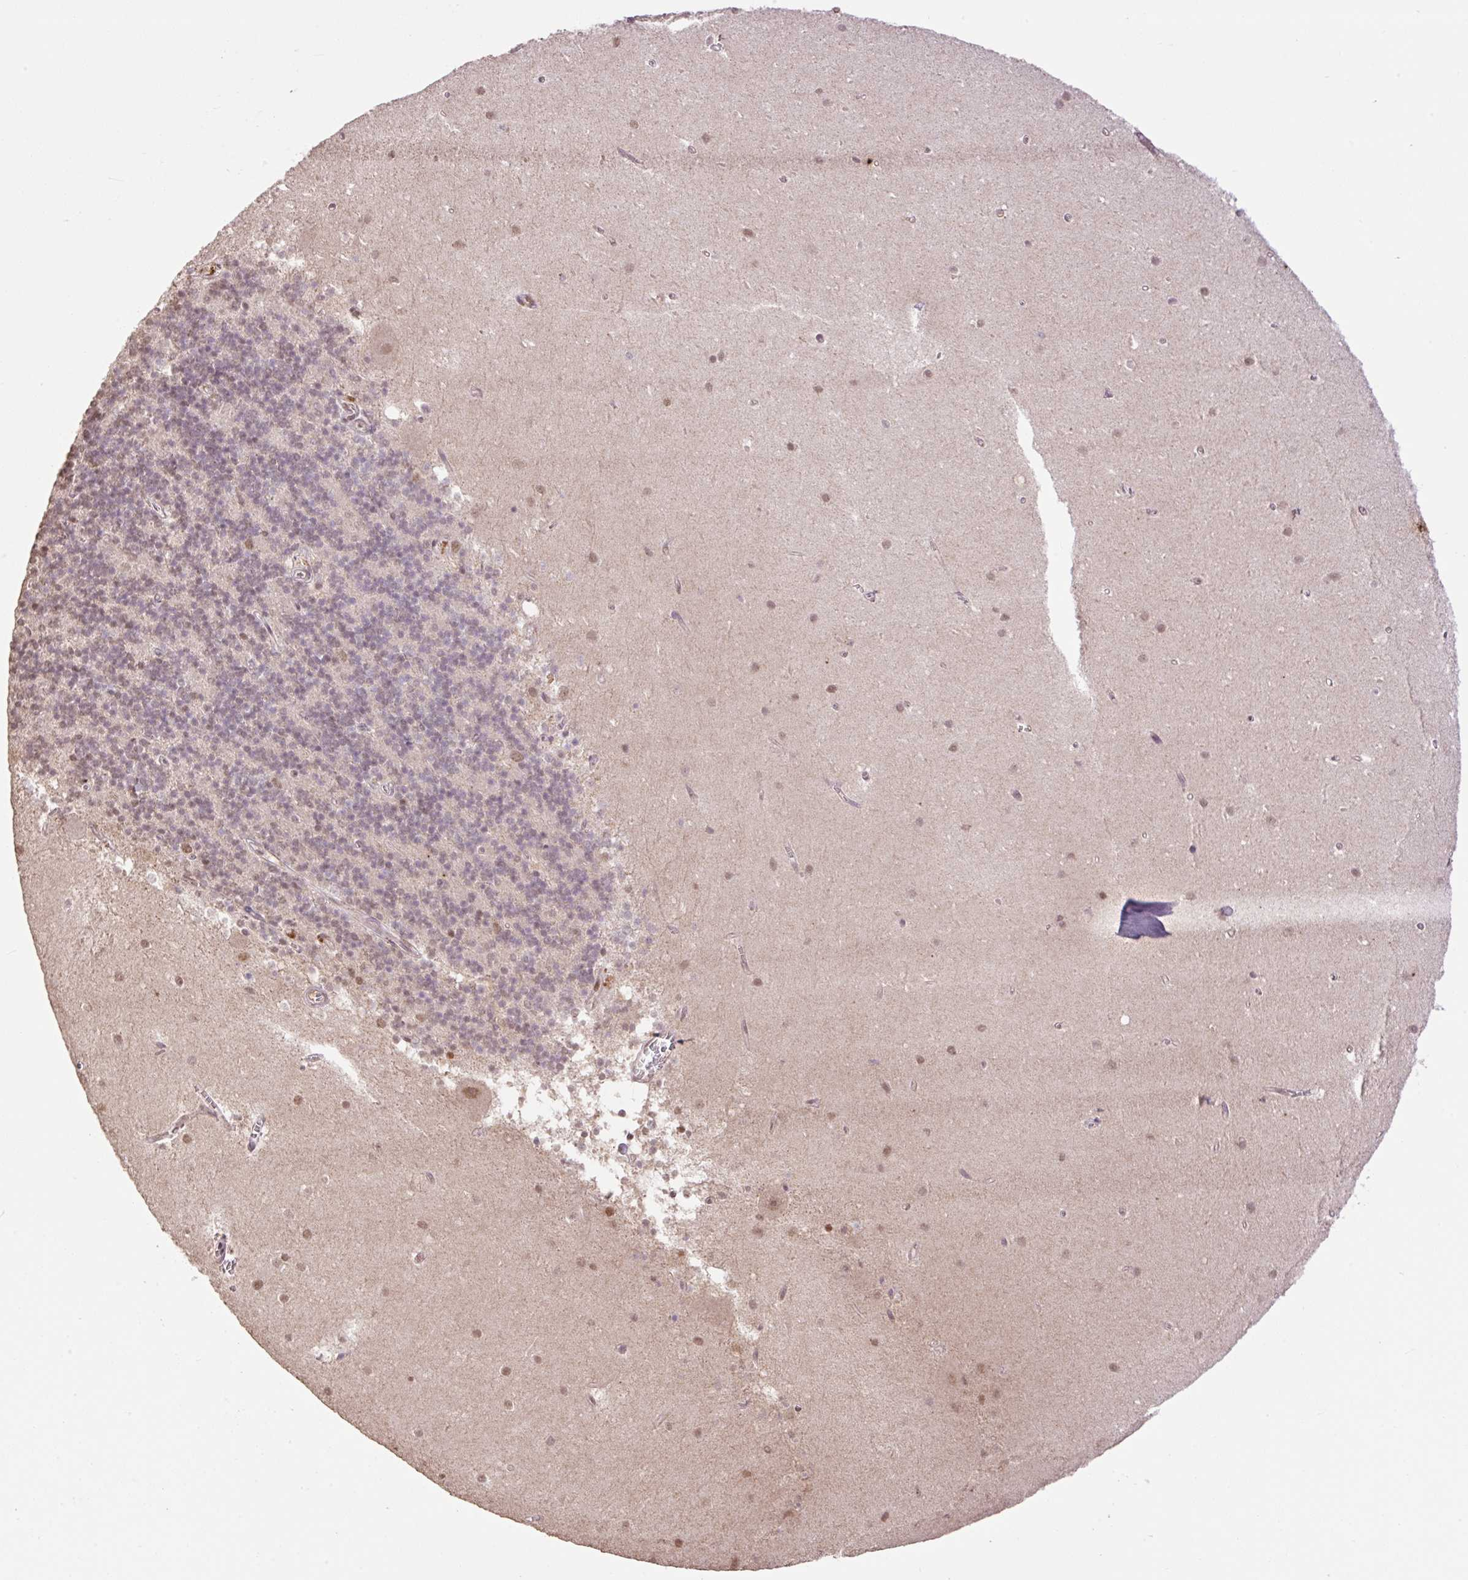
{"staining": {"intensity": "weak", "quantity": "<25%", "location": "nuclear"}, "tissue": "cerebellum", "cell_type": "Cells in granular layer", "image_type": "normal", "snomed": [{"axis": "morphology", "description": "Normal tissue, NOS"}, {"axis": "topography", "description": "Cerebellum"}], "caption": "This is an immunohistochemistry micrograph of normal human cerebellum. There is no expression in cells in granular layer.", "gene": "VPS25", "patient": {"sex": "male", "age": 54}}